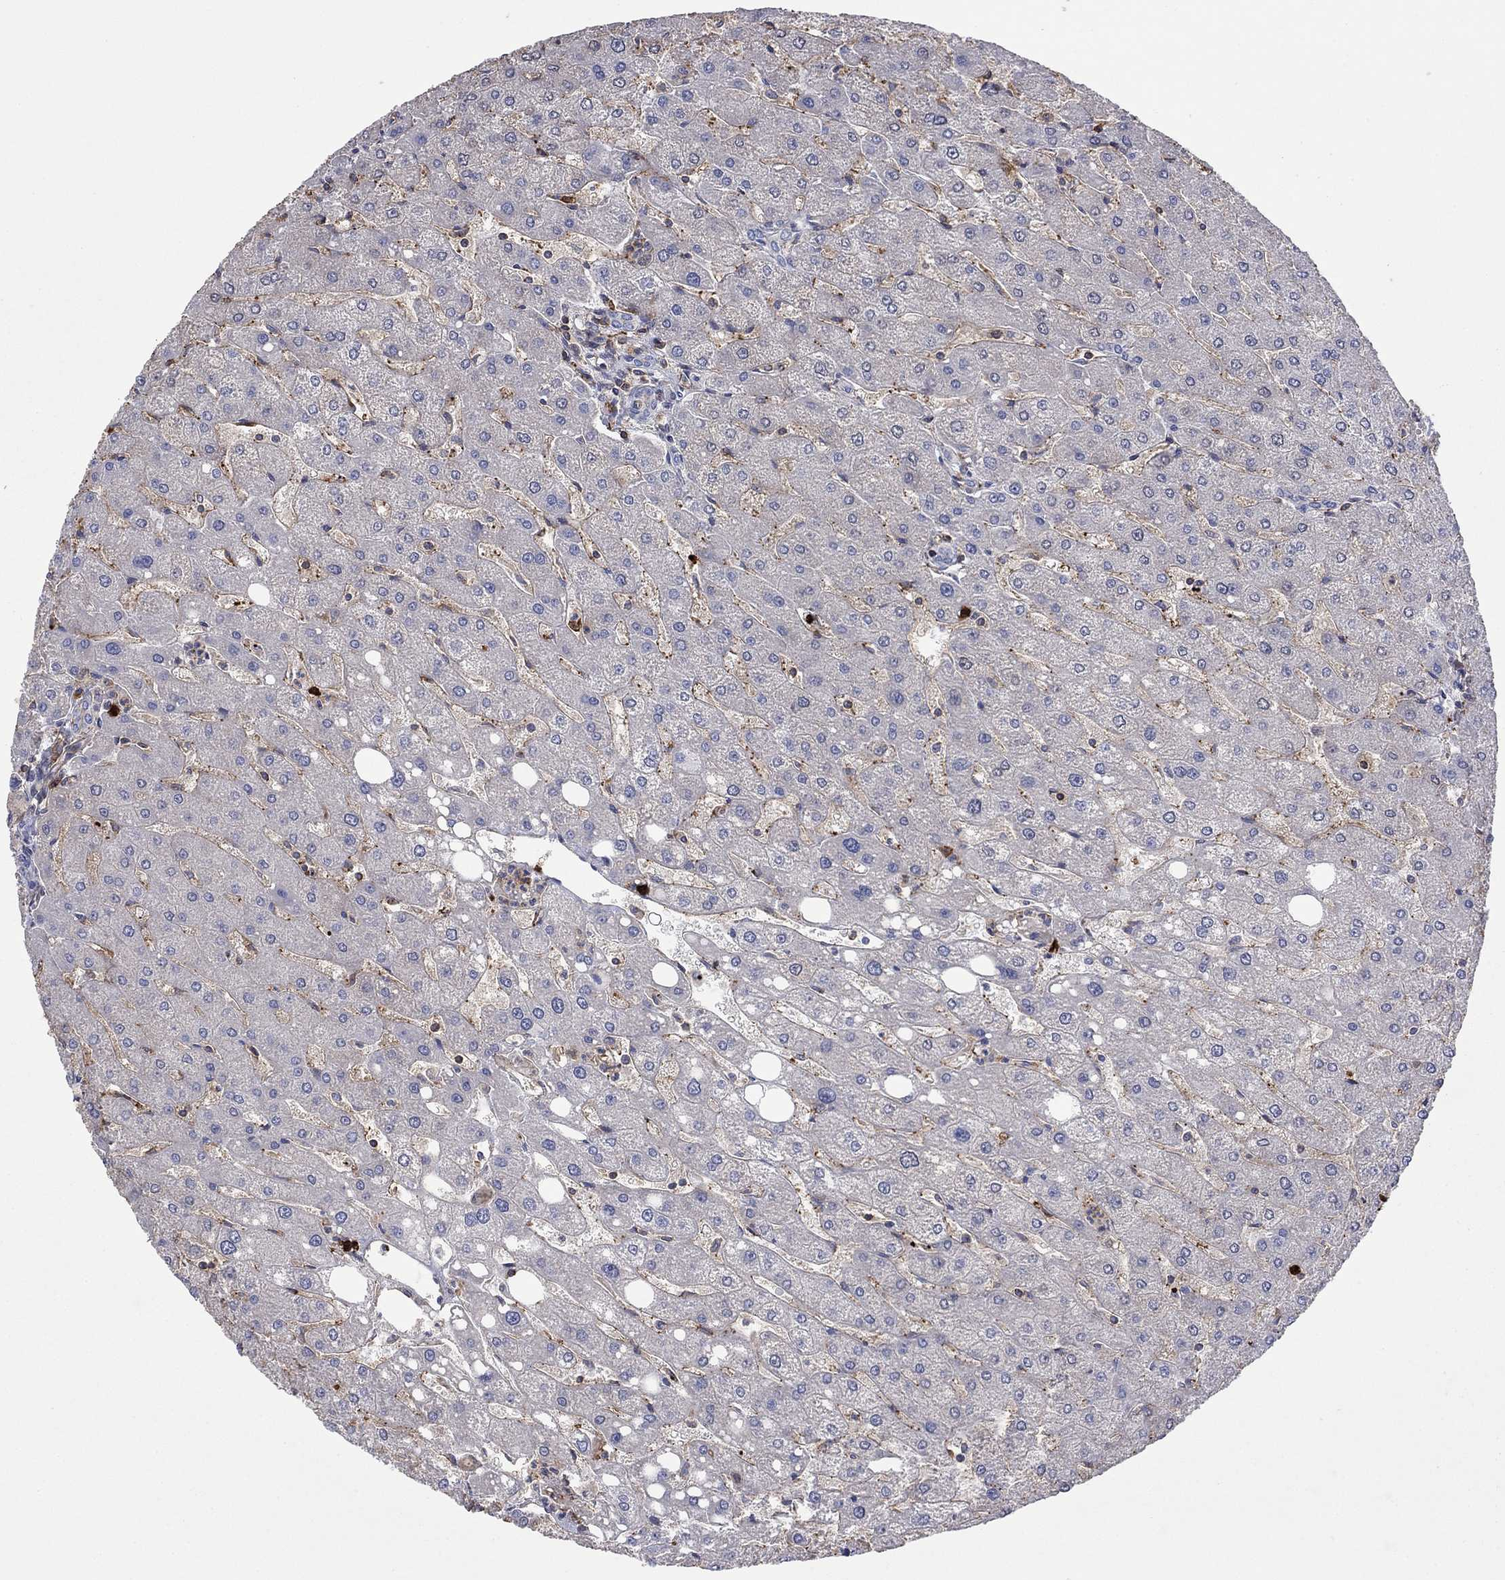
{"staining": {"intensity": "negative", "quantity": "none", "location": "none"}, "tissue": "liver", "cell_type": "Cholangiocytes", "image_type": "normal", "snomed": [{"axis": "morphology", "description": "Normal tissue, NOS"}, {"axis": "topography", "description": "Liver"}], "caption": "Immunohistochemistry of benign liver shows no staining in cholangiocytes.", "gene": "PAG1", "patient": {"sex": "male", "age": 67}}